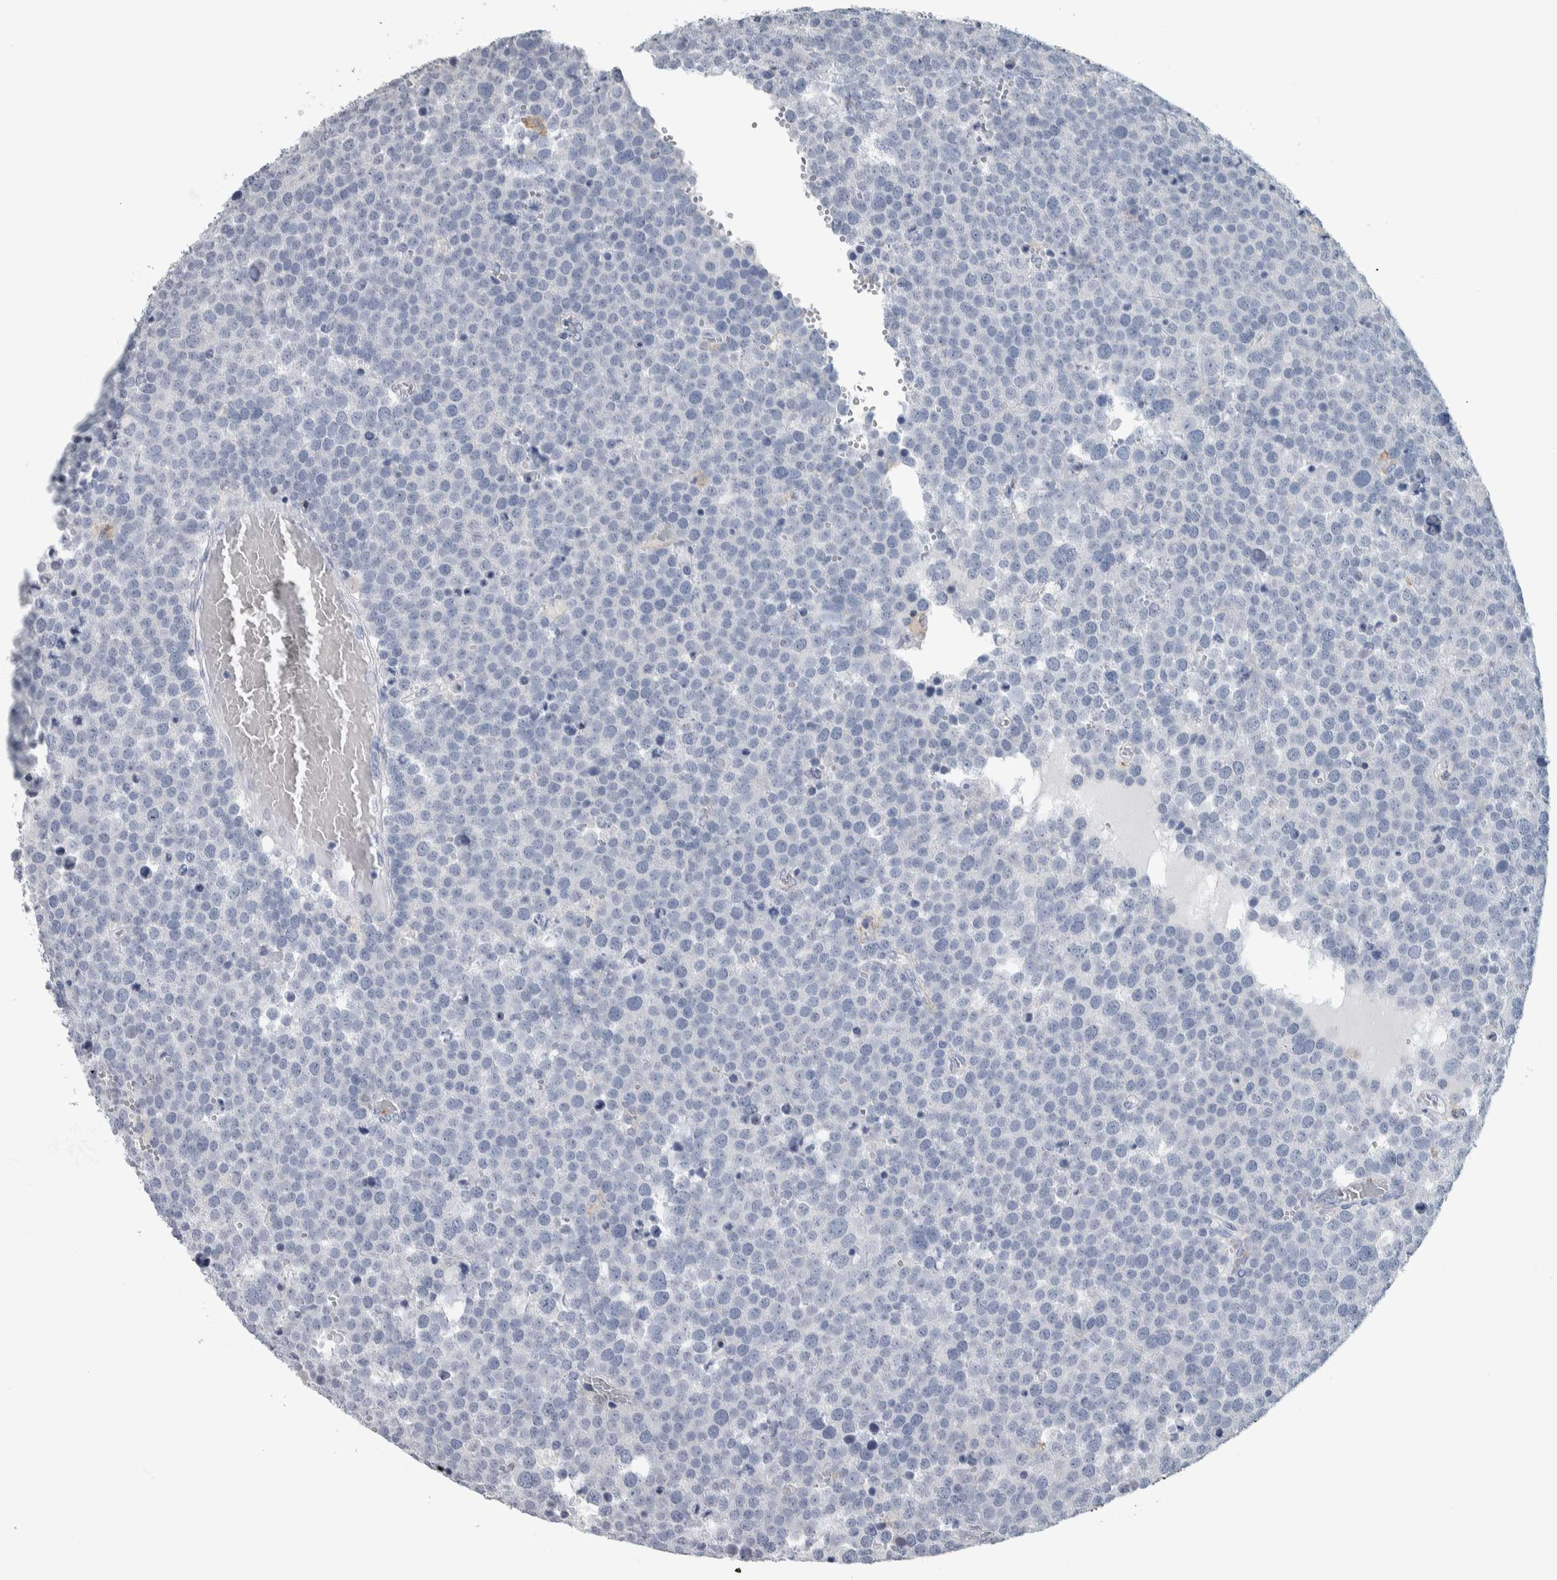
{"staining": {"intensity": "negative", "quantity": "none", "location": "none"}, "tissue": "testis cancer", "cell_type": "Tumor cells", "image_type": "cancer", "snomed": [{"axis": "morphology", "description": "Seminoma, NOS"}, {"axis": "topography", "description": "Testis"}], "caption": "The photomicrograph exhibits no staining of tumor cells in testis seminoma.", "gene": "SKAP2", "patient": {"sex": "male", "age": 71}}